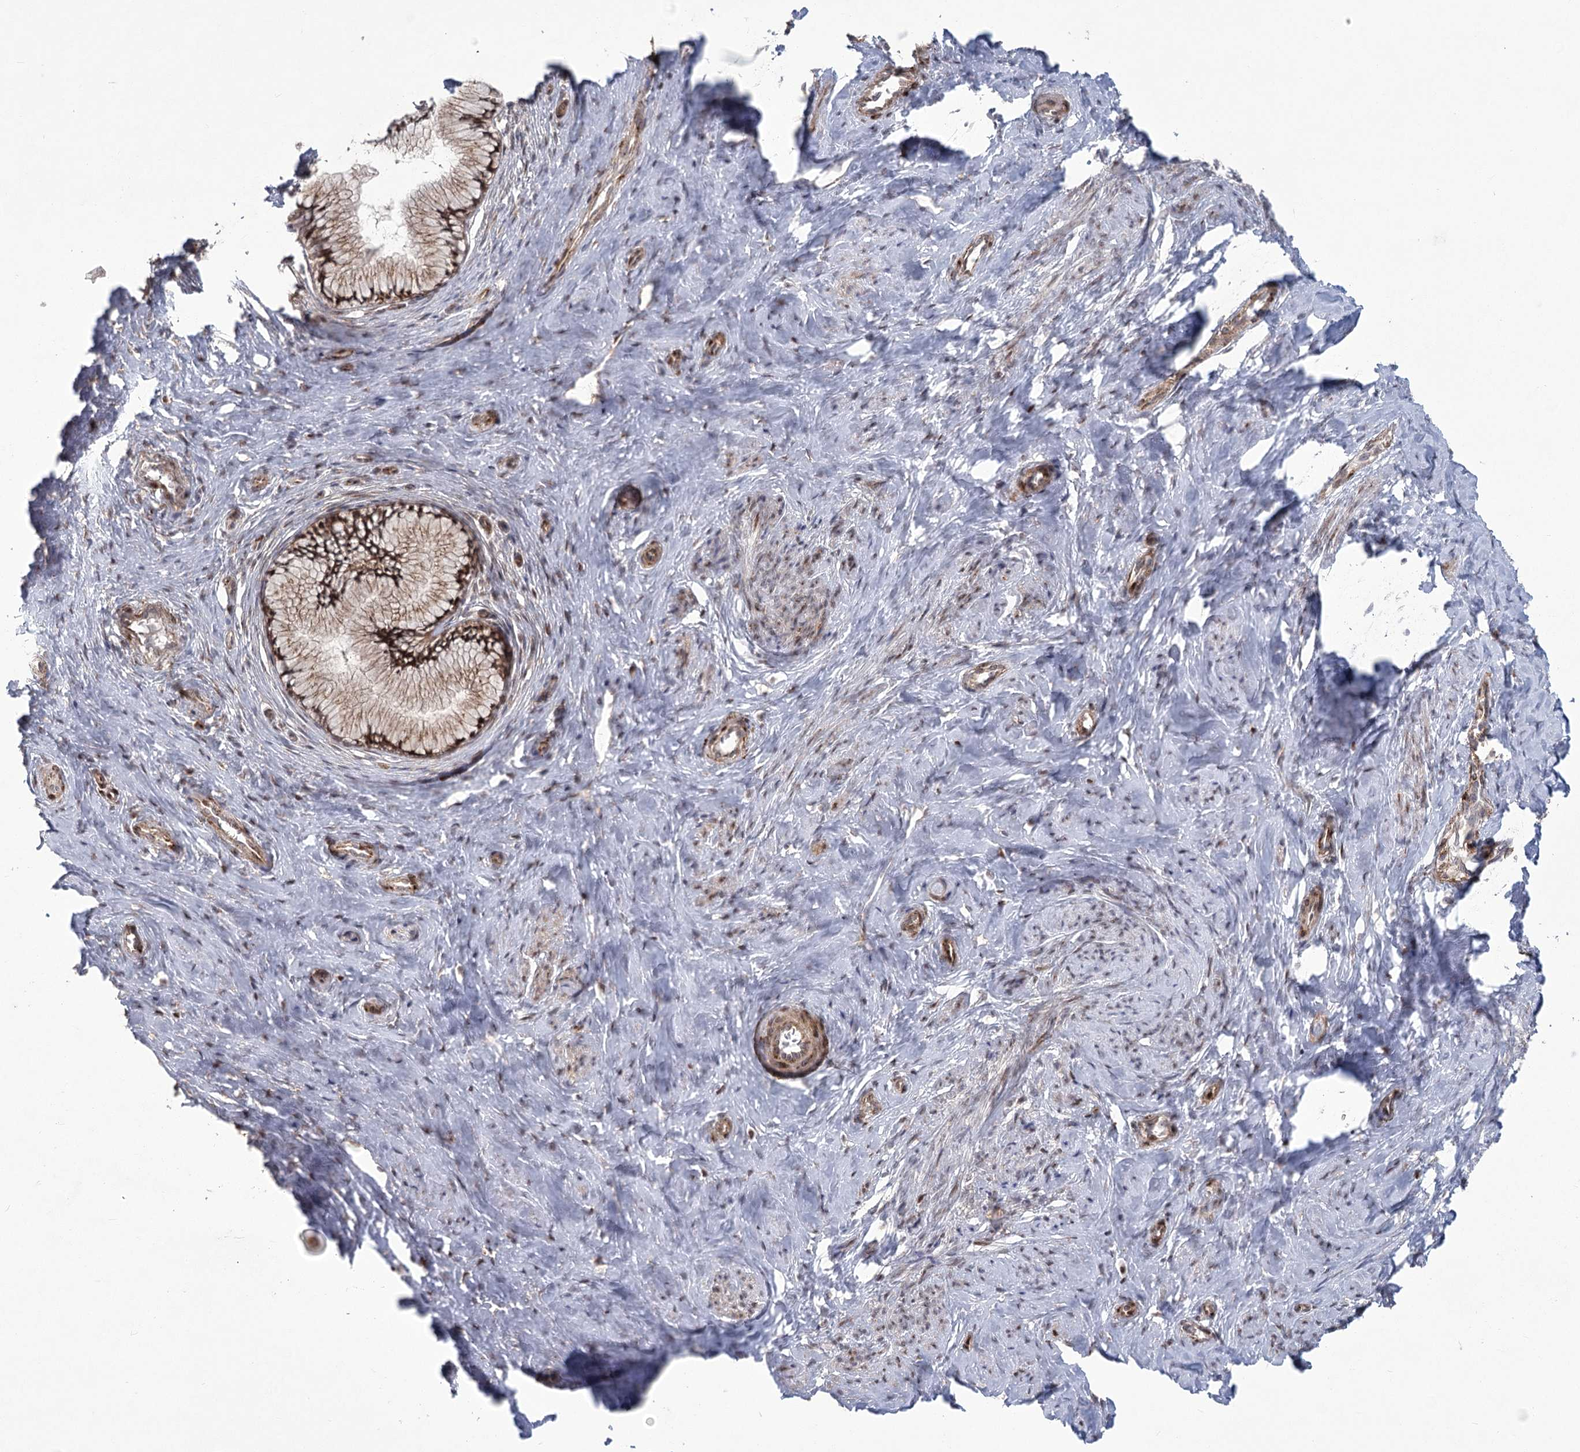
{"staining": {"intensity": "moderate", "quantity": ">75%", "location": "cytoplasmic/membranous,nuclear"}, "tissue": "cervix", "cell_type": "Glandular cells", "image_type": "normal", "snomed": [{"axis": "morphology", "description": "Normal tissue, NOS"}, {"axis": "topography", "description": "Cervix"}], "caption": "A high-resolution photomicrograph shows immunohistochemistry staining of benign cervix, which displays moderate cytoplasmic/membranous,nuclear positivity in about >75% of glandular cells.", "gene": "PARM1", "patient": {"sex": "female", "age": 36}}